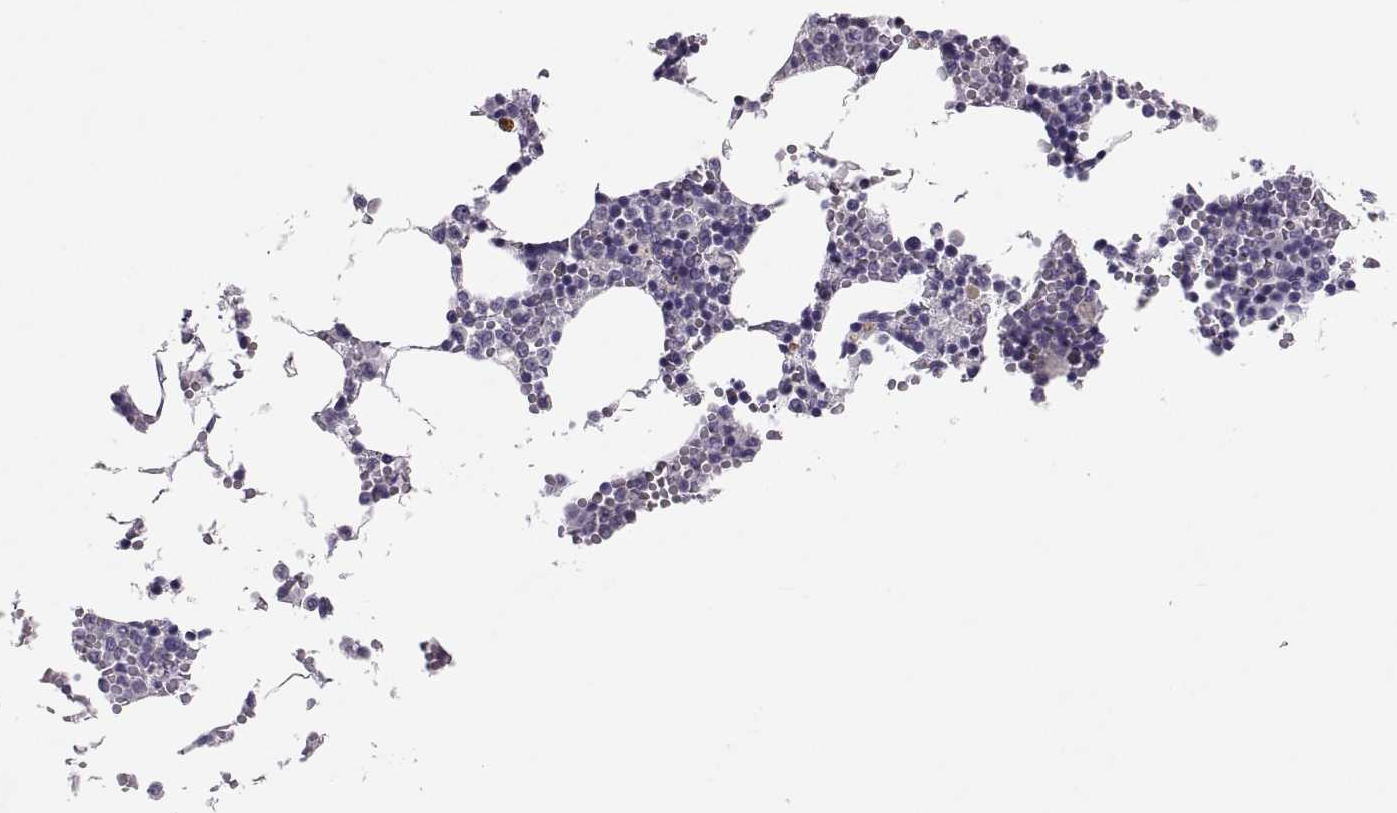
{"staining": {"intensity": "negative", "quantity": "none", "location": "none"}, "tissue": "bone marrow", "cell_type": "Hematopoietic cells", "image_type": "normal", "snomed": [{"axis": "morphology", "description": "Normal tissue, NOS"}, {"axis": "topography", "description": "Bone marrow"}], "caption": "The immunohistochemistry (IHC) histopathology image has no significant expression in hematopoietic cells of bone marrow. Brightfield microscopy of IHC stained with DAB (brown) and hematoxylin (blue), captured at high magnification.", "gene": "SOX21", "patient": {"sex": "female", "age": 64}}